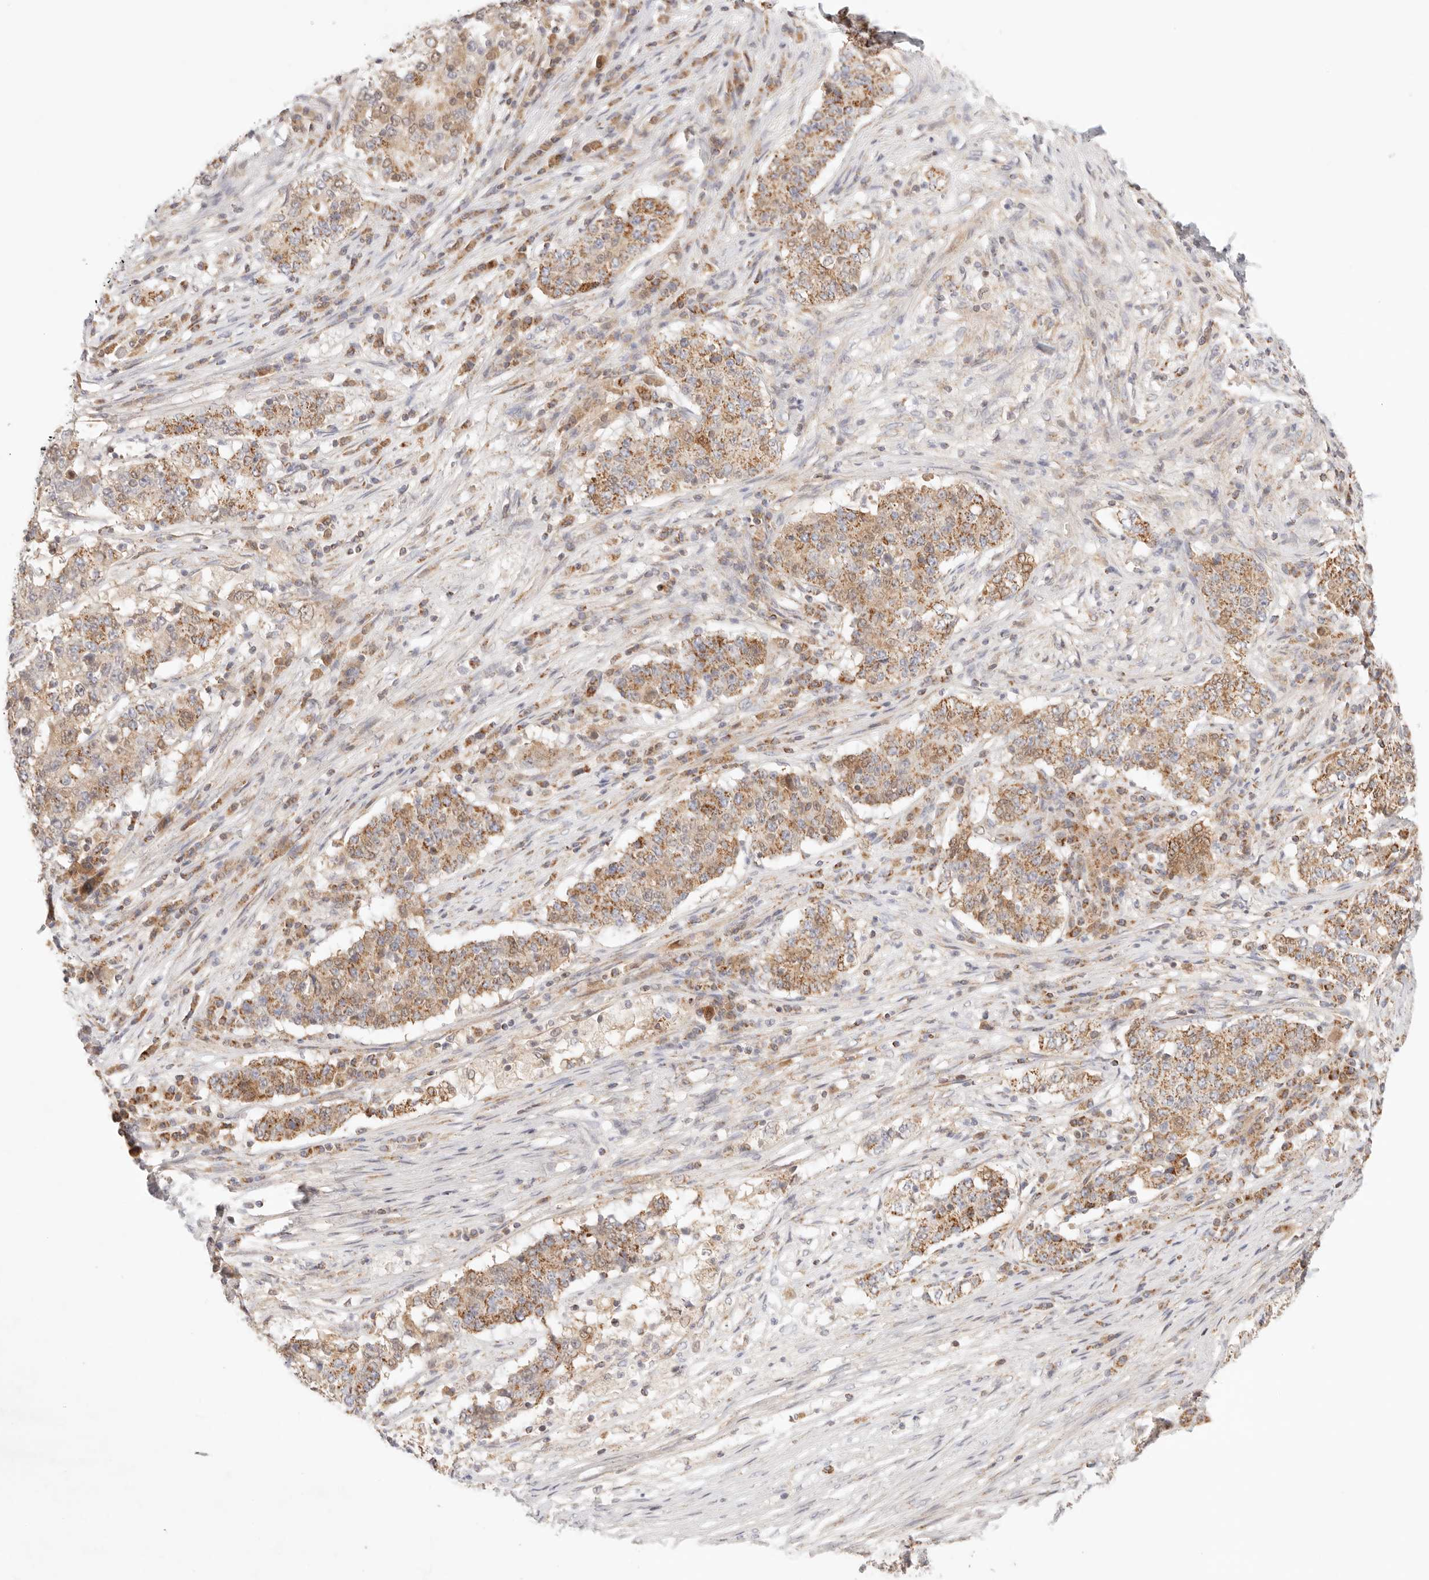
{"staining": {"intensity": "moderate", "quantity": ">75%", "location": "cytoplasmic/membranous"}, "tissue": "stomach cancer", "cell_type": "Tumor cells", "image_type": "cancer", "snomed": [{"axis": "morphology", "description": "Adenocarcinoma, NOS"}, {"axis": "topography", "description": "Stomach"}], "caption": "Stomach adenocarcinoma stained for a protein (brown) demonstrates moderate cytoplasmic/membranous positive expression in about >75% of tumor cells.", "gene": "COA6", "patient": {"sex": "male", "age": 59}}